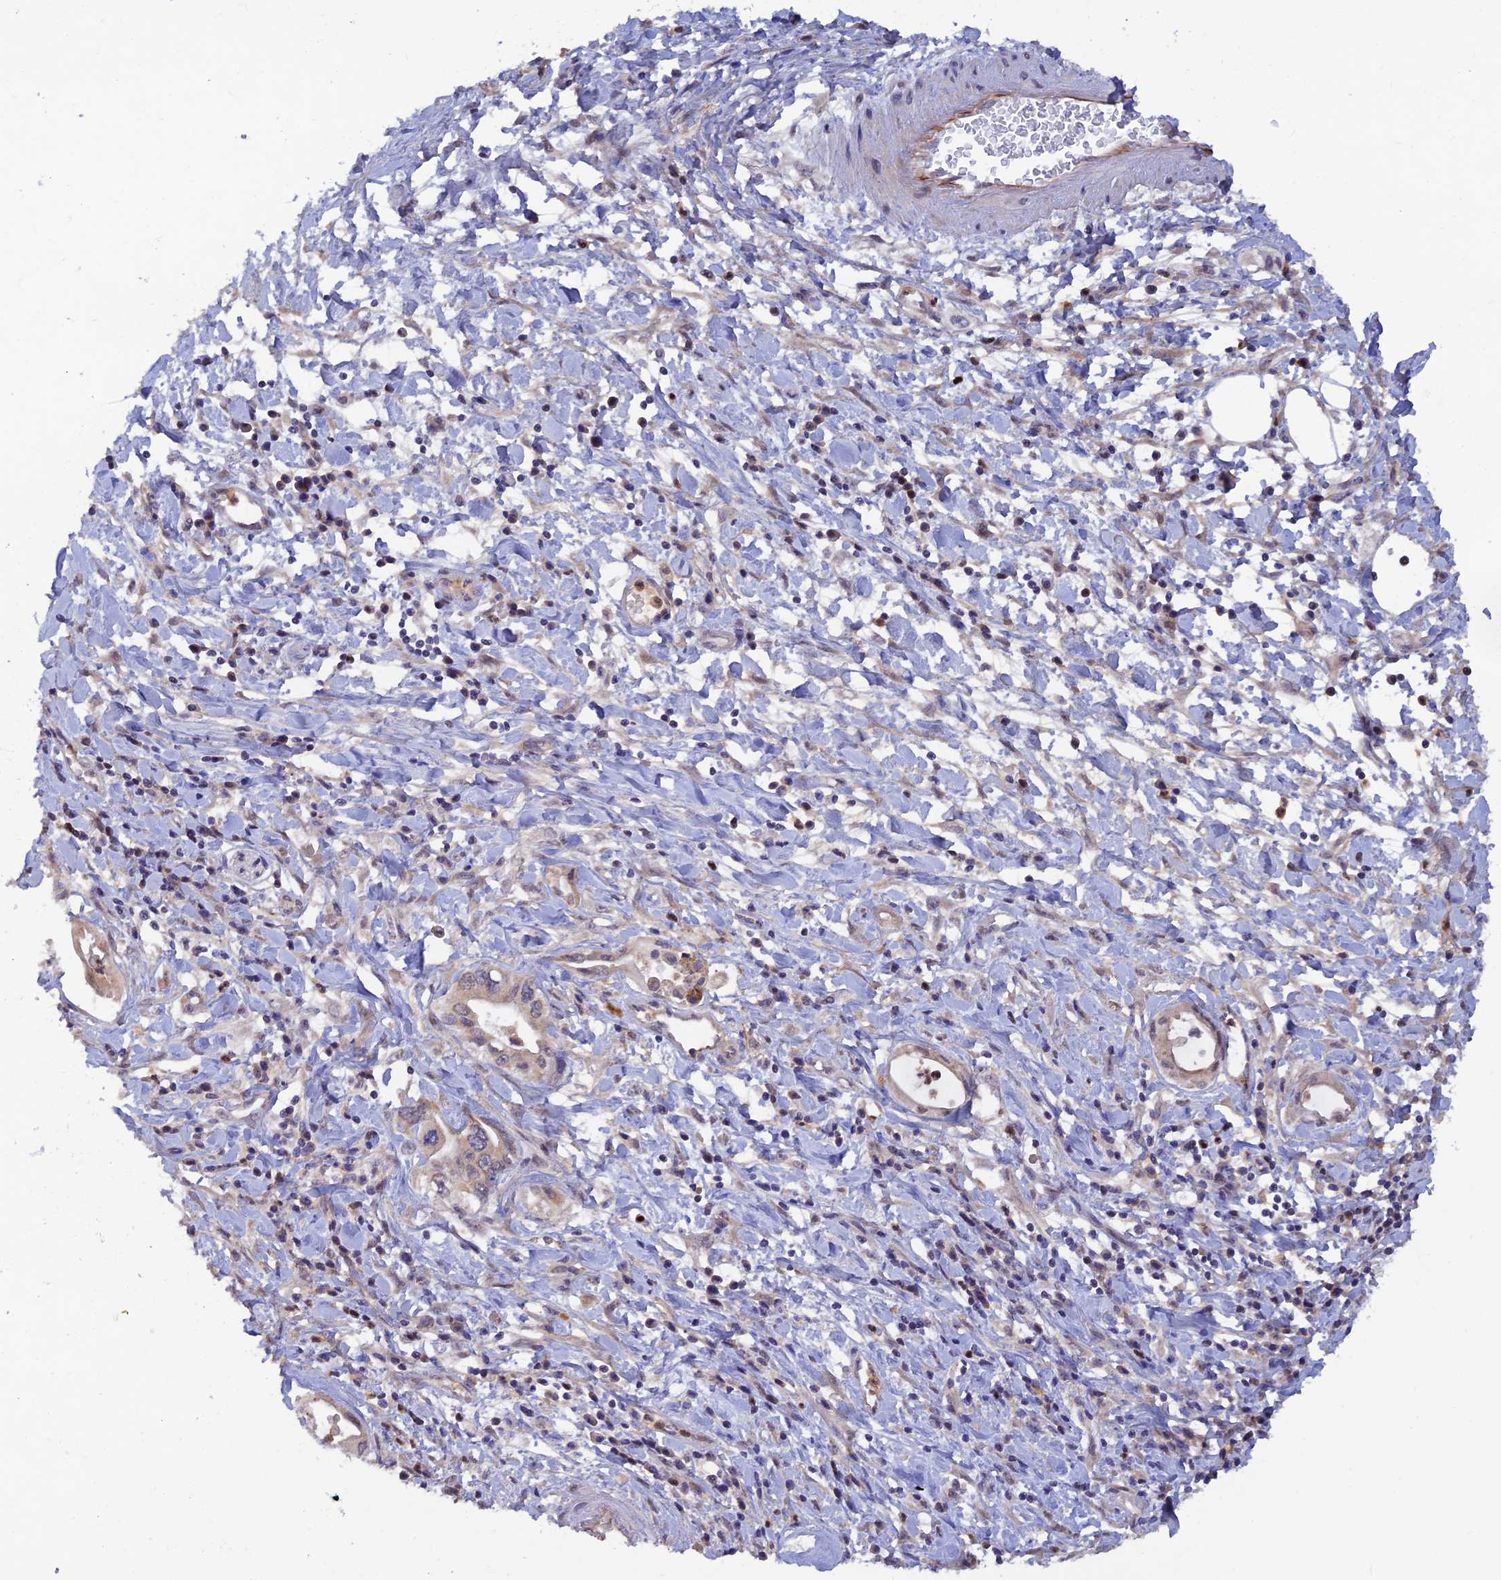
{"staining": {"intensity": "weak", "quantity": "25%-75%", "location": "nuclear"}, "tissue": "pancreatic cancer", "cell_type": "Tumor cells", "image_type": "cancer", "snomed": [{"axis": "morphology", "description": "Adenocarcinoma, NOS"}, {"axis": "topography", "description": "Pancreas"}], "caption": "Weak nuclear staining for a protein is appreciated in about 25%-75% of tumor cells of pancreatic cancer (adenocarcinoma) using immunohistochemistry (IHC).", "gene": "FASTKD5", "patient": {"sex": "female", "age": 77}}